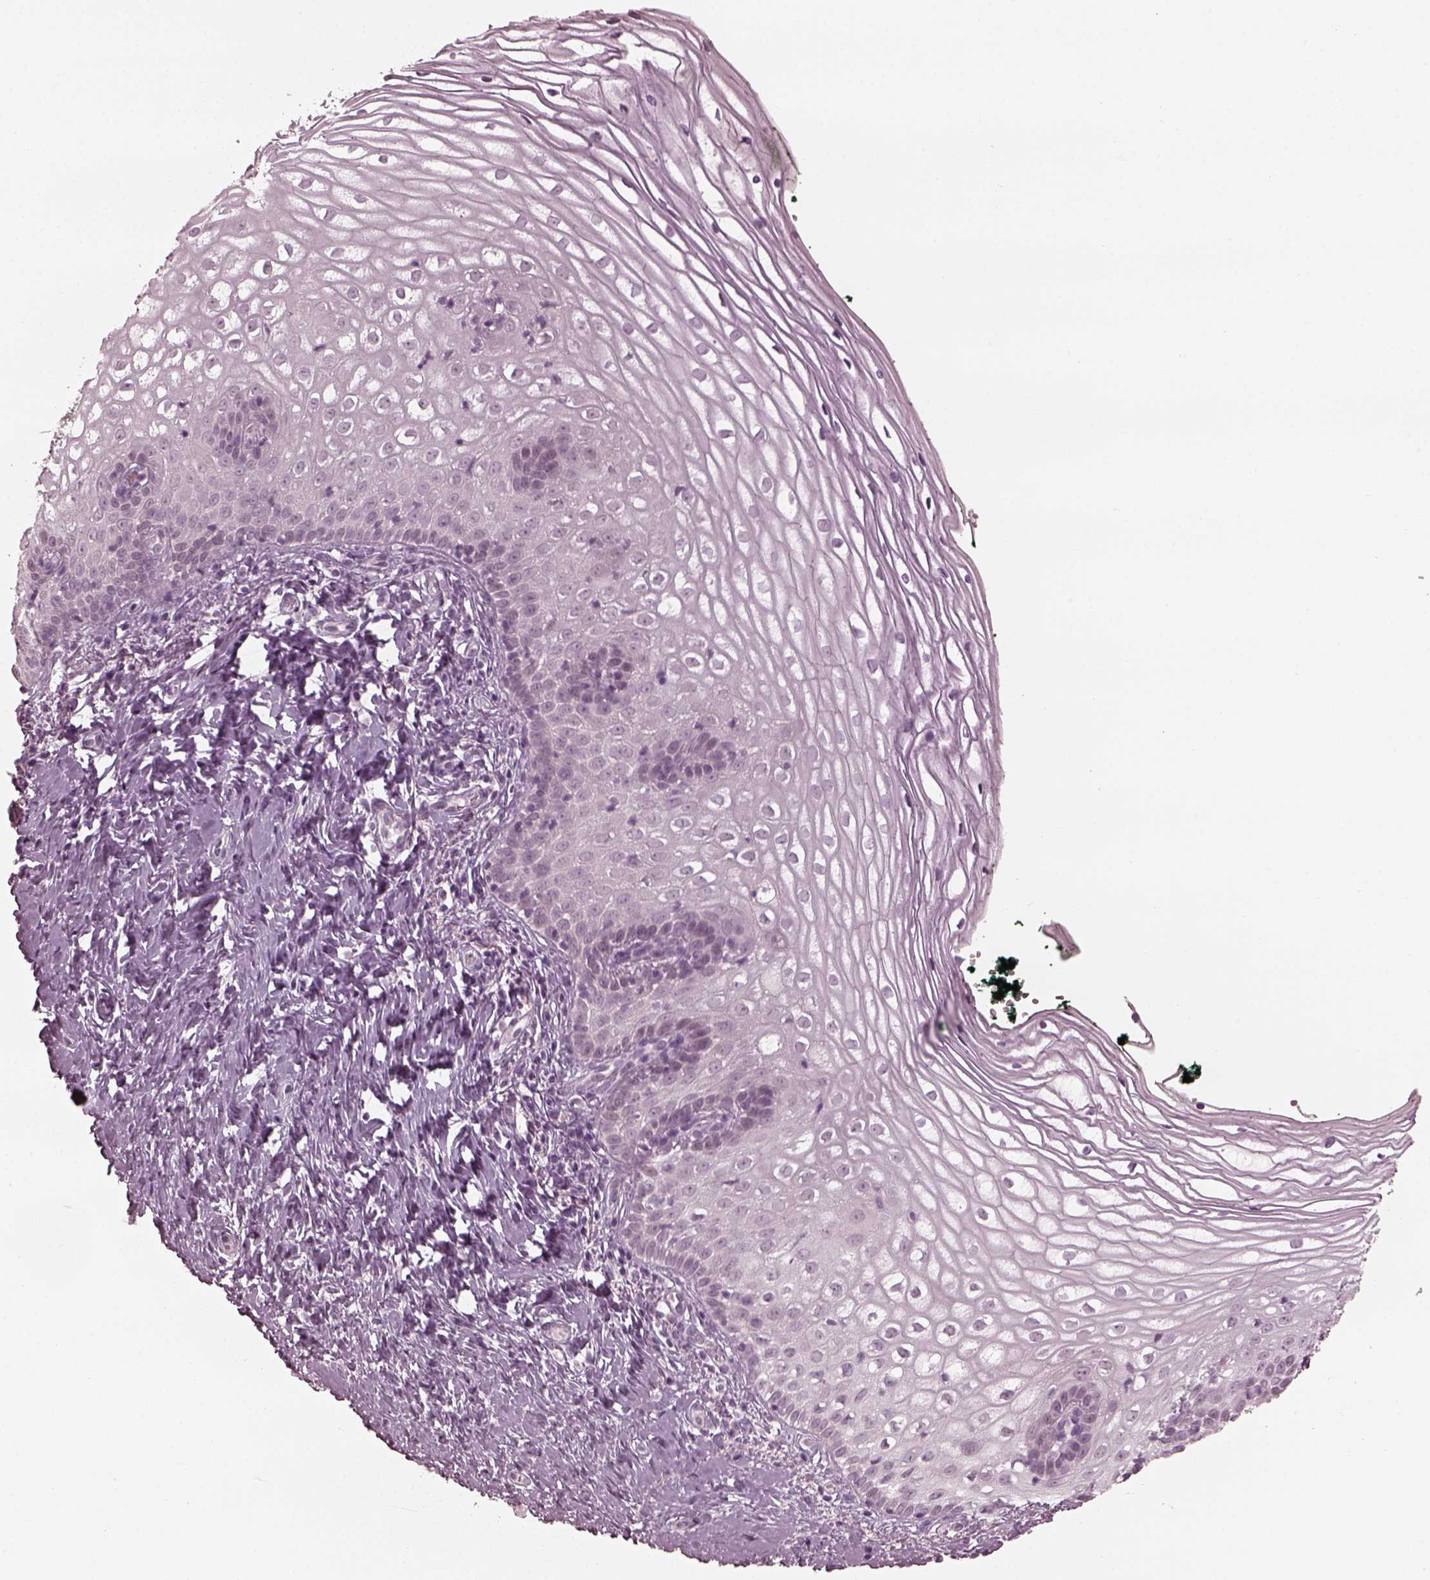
{"staining": {"intensity": "negative", "quantity": "none", "location": "none"}, "tissue": "vagina", "cell_type": "Squamous epithelial cells", "image_type": "normal", "snomed": [{"axis": "morphology", "description": "Normal tissue, NOS"}, {"axis": "topography", "description": "Vagina"}], "caption": "Immunohistochemistry of unremarkable human vagina demonstrates no staining in squamous epithelial cells.", "gene": "CCDC170", "patient": {"sex": "female", "age": 47}}